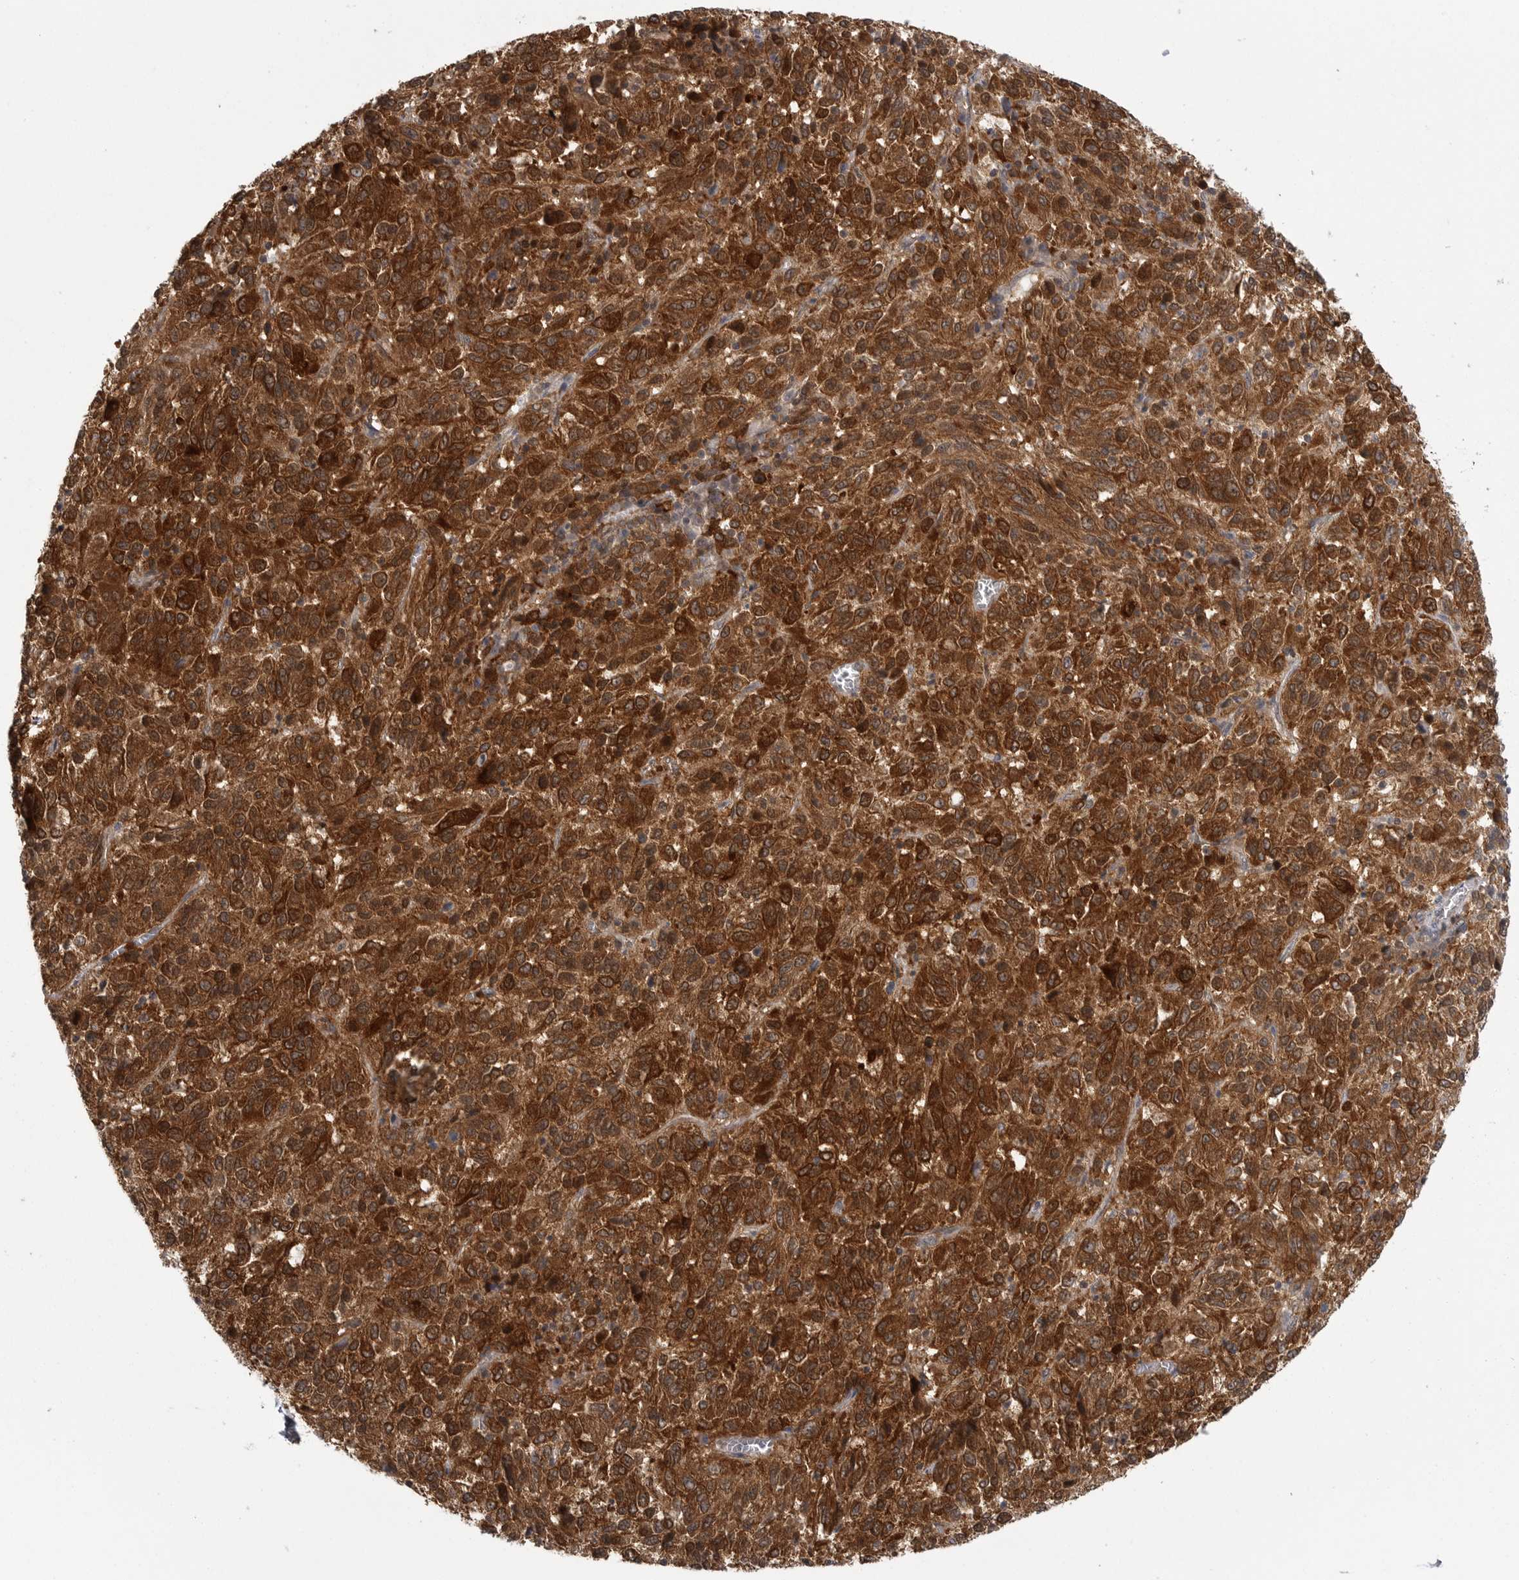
{"staining": {"intensity": "strong", "quantity": ">75%", "location": "cytoplasmic/membranous"}, "tissue": "melanoma", "cell_type": "Tumor cells", "image_type": "cancer", "snomed": [{"axis": "morphology", "description": "Malignant melanoma, Metastatic site"}, {"axis": "topography", "description": "Lung"}], "caption": "Malignant melanoma (metastatic site) tissue shows strong cytoplasmic/membranous expression in about >75% of tumor cells, visualized by immunohistochemistry.", "gene": "CACYBP", "patient": {"sex": "male", "age": 64}}